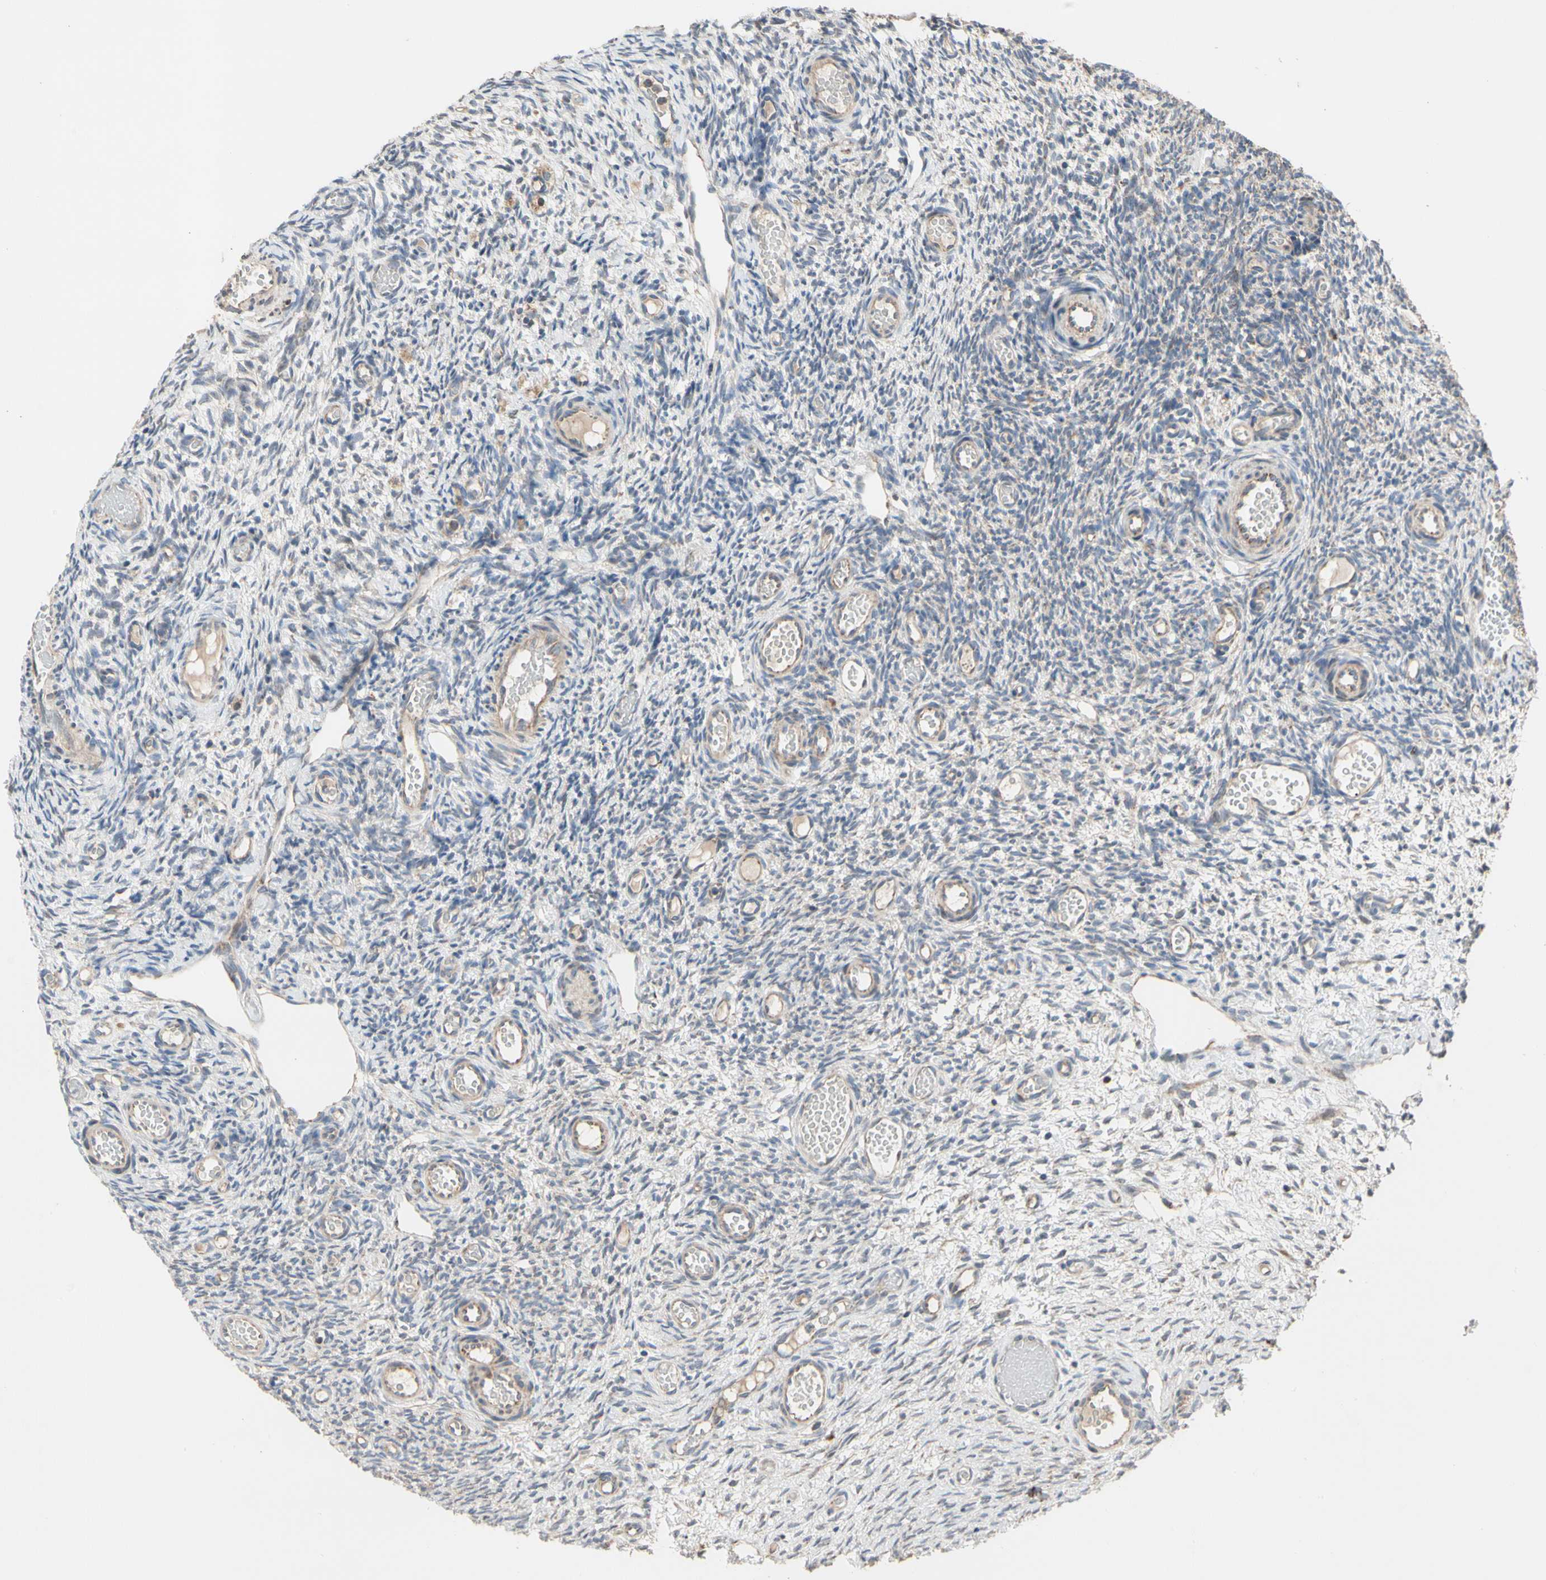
{"staining": {"intensity": "moderate", "quantity": ">75%", "location": "cytoplasmic/membranous"}, "tissue": "ovary", "cell_type": "Follicle cells", "image_type": "normal", "snomed": [{"axis": "morphology", "description": "Normal tissue, NOS"}, {"axis": "topography", "description": "Ovary"}], "caption": "IHC image of benign ovary: human ovary stained using immunohistochemistry displays medium levels of moderate protein expression localized specifically in the cytoplasmic/membranous of follicle cells, appearing as a cytoplasmic/membranous brown color.", "gene": "GPD2", "patient": {"sex": "female", "age": 35}}